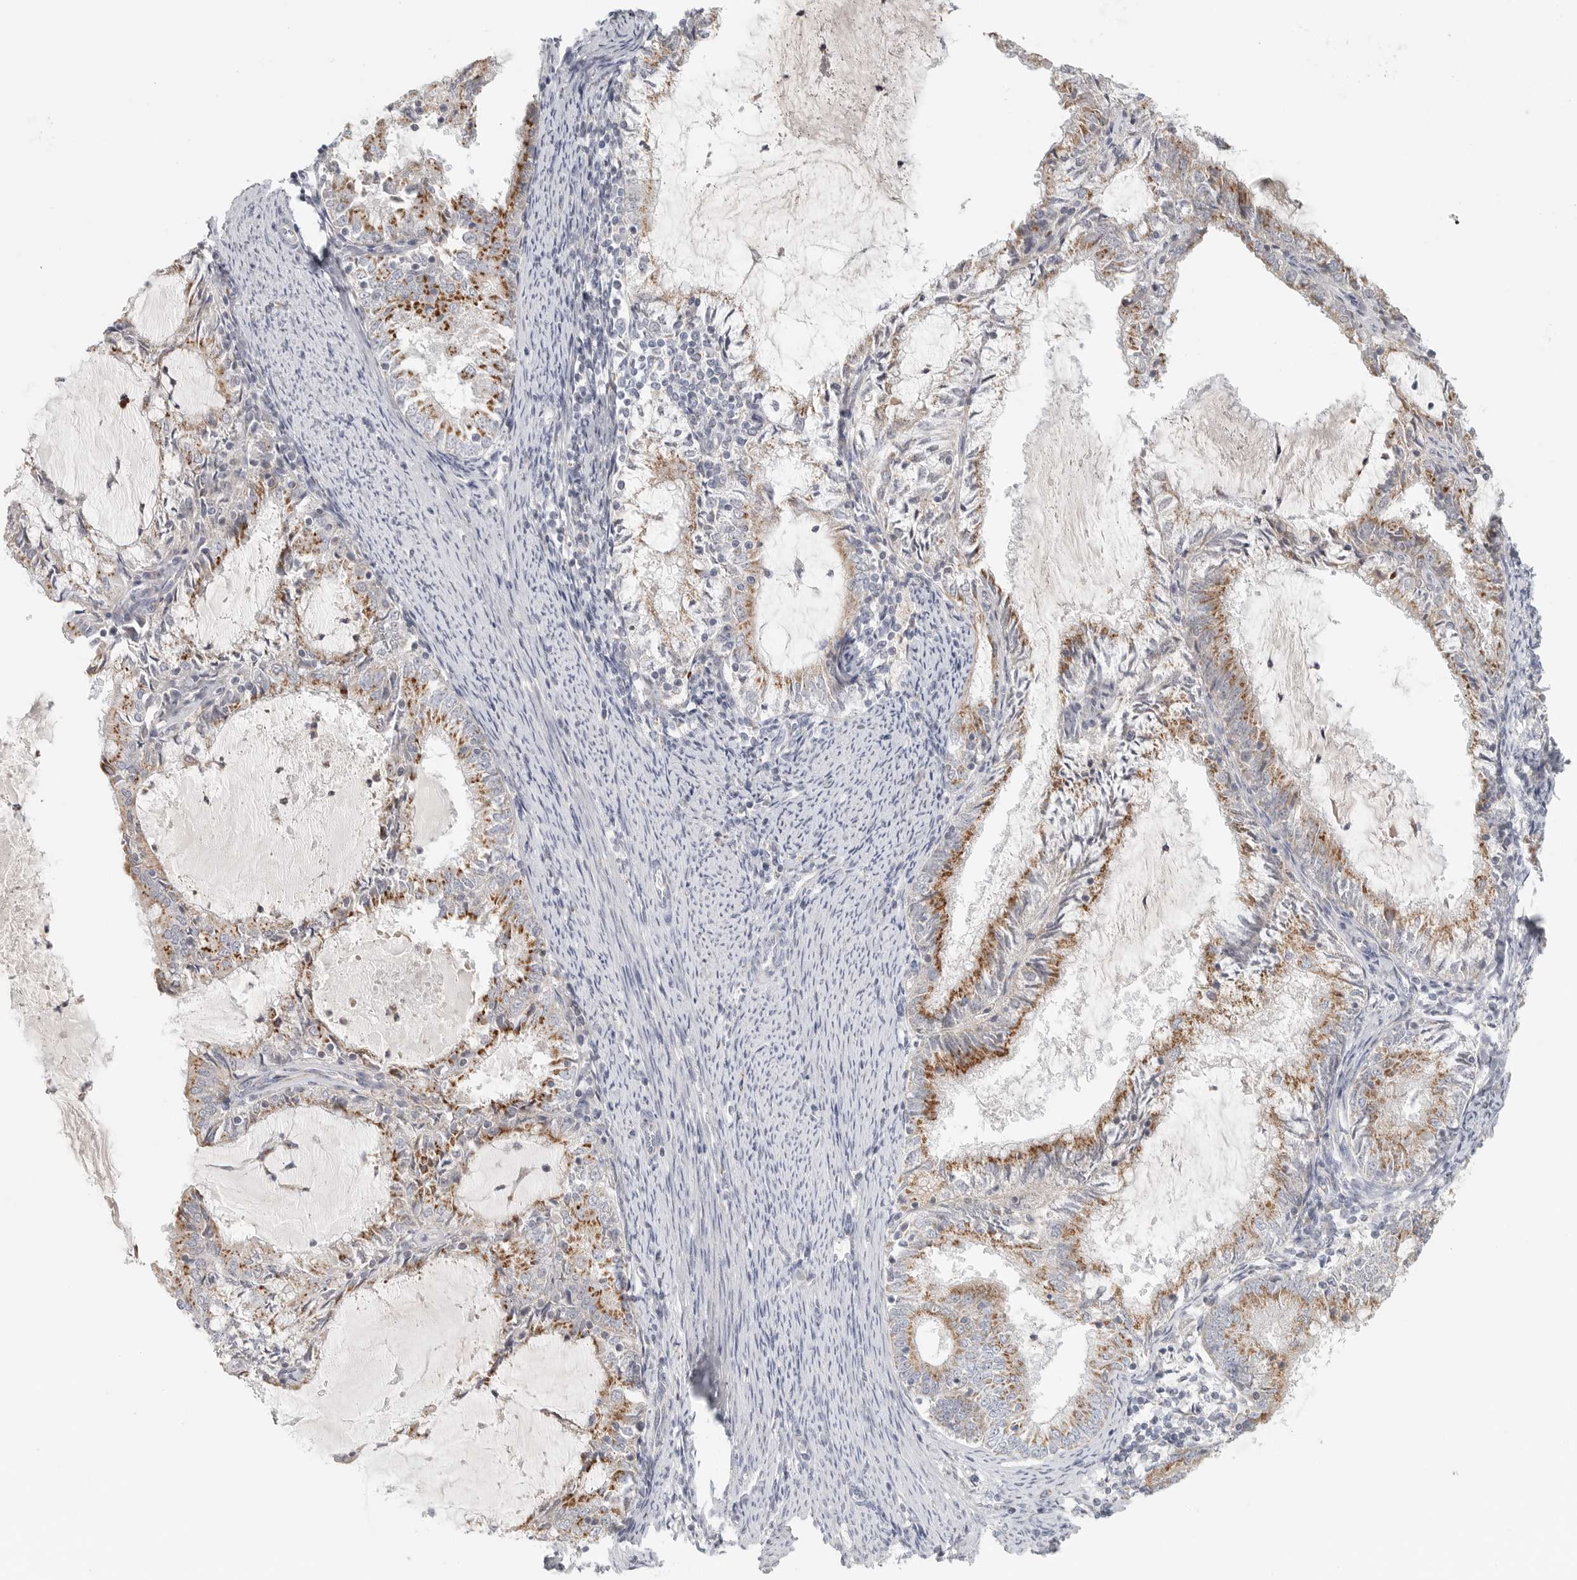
{"staining": {"intensity": "moderate", "quantity": ">75%", "location": "cytoplasmic/membranous"}, "tissue": "endometrial cancer", "cell_type": "Tumor cells", "image_type": "cancer", "snomed": [{"axis": "morphology", "description": "Adenocarcinoma, NOS"}, {"axis": "topography", "description": "Endometrium"}], "caption": "This is a micrograph of immunohistochemistry staining of endometrial cancer, which shows moderate staining in the cytoplasmic/membranous of tumor cells.", "gene": "SLC25A26", "patient": {"sex": "female", "age": 57}}